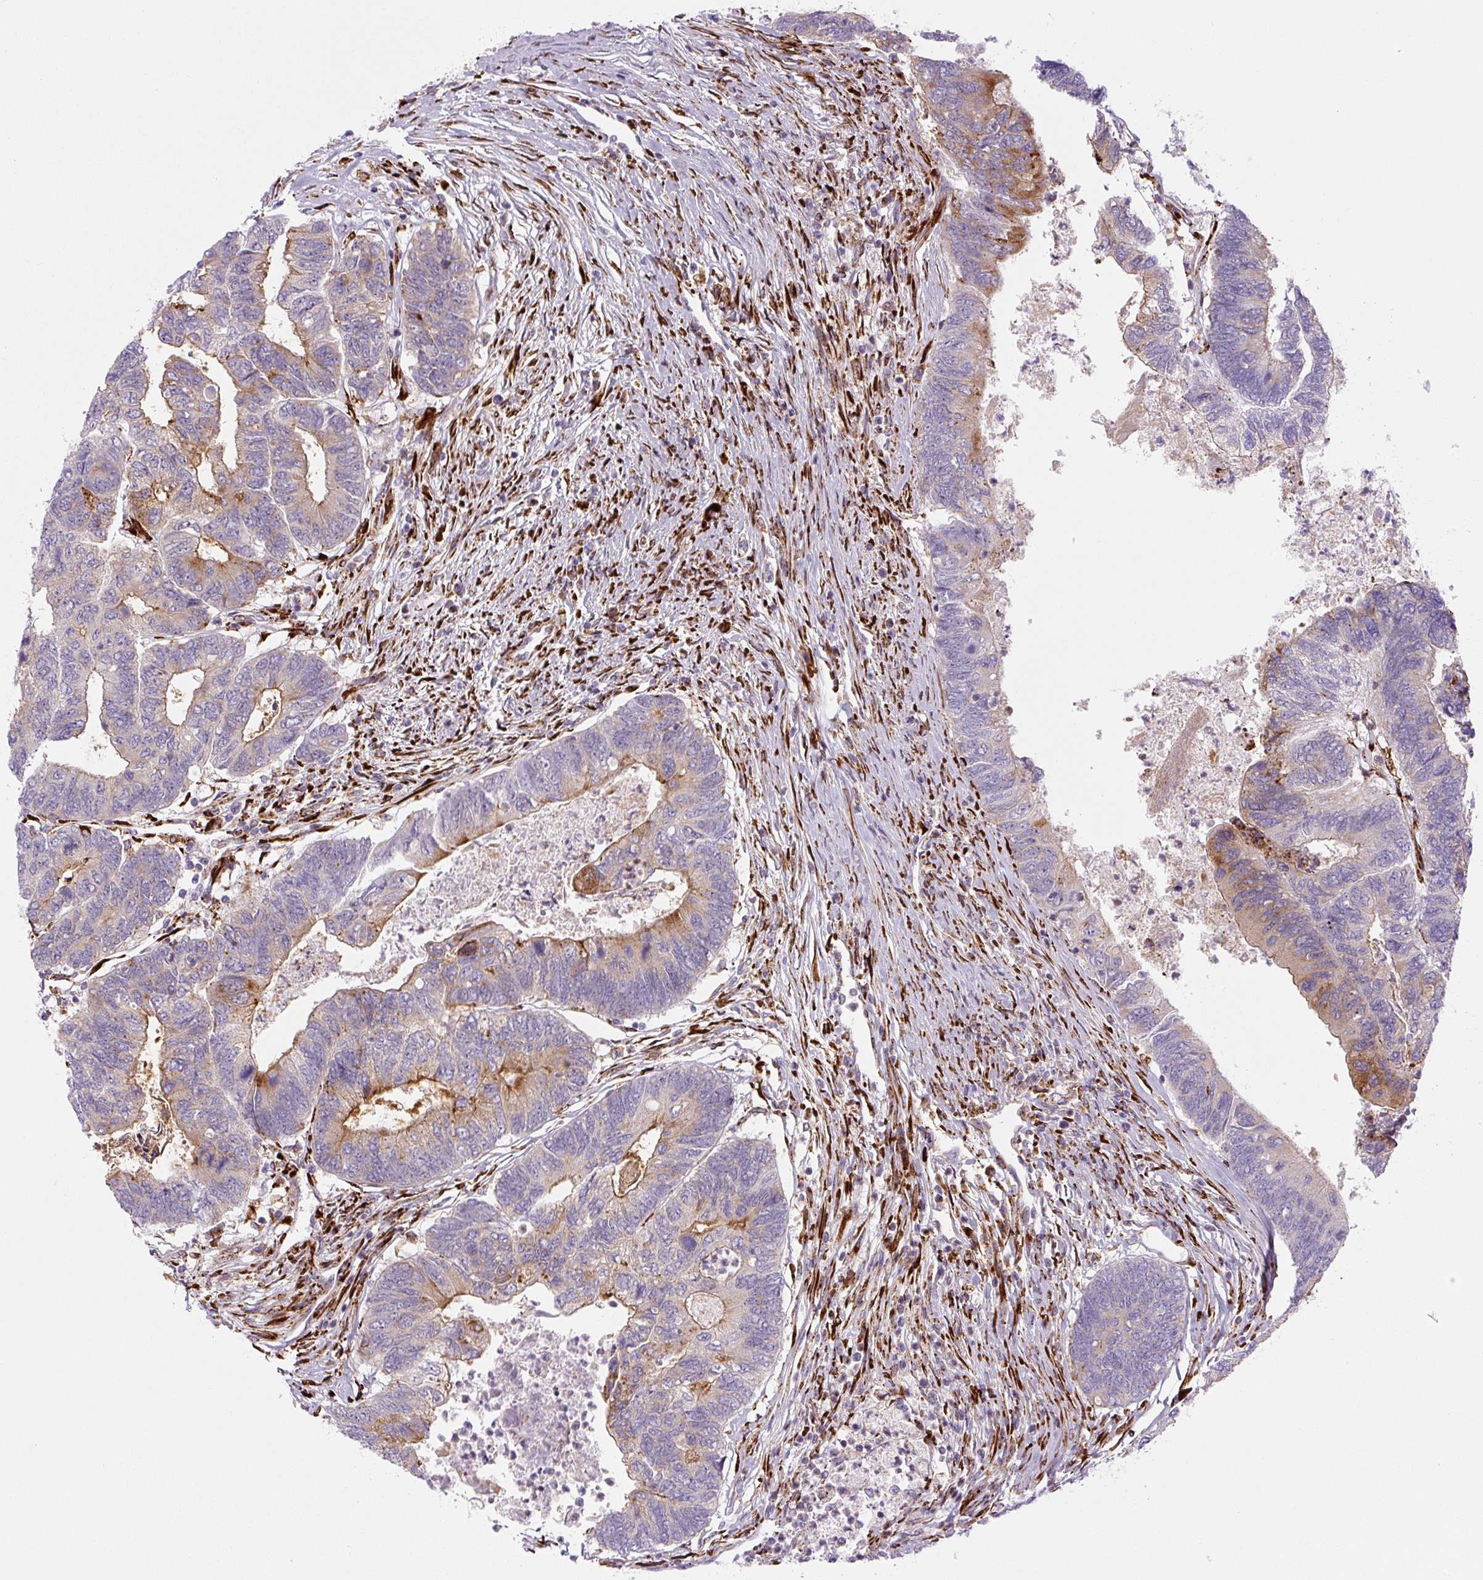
{"staining": {"intensity": "moderate", "quantity": "25%-75%", "location": "cytoplasmic/membranous"}, "tissue": "colorectal cancer", "cell_type": "Tumor cells", "image_type": "cancer", "snomed": [{"axis": "morphology", "description": "Adenocarcinoma, NOS"}, {"axis": "topography", "description": "Colon"}], "caption": "Colorectal cancer (adenocarcinoma) tissue demonstrates moderate cytoplasmic/membranous staining in approximately 25%-75% of tumor cells", "gene": "DISP3", "patient": {"sex": "female", "age": 67}}